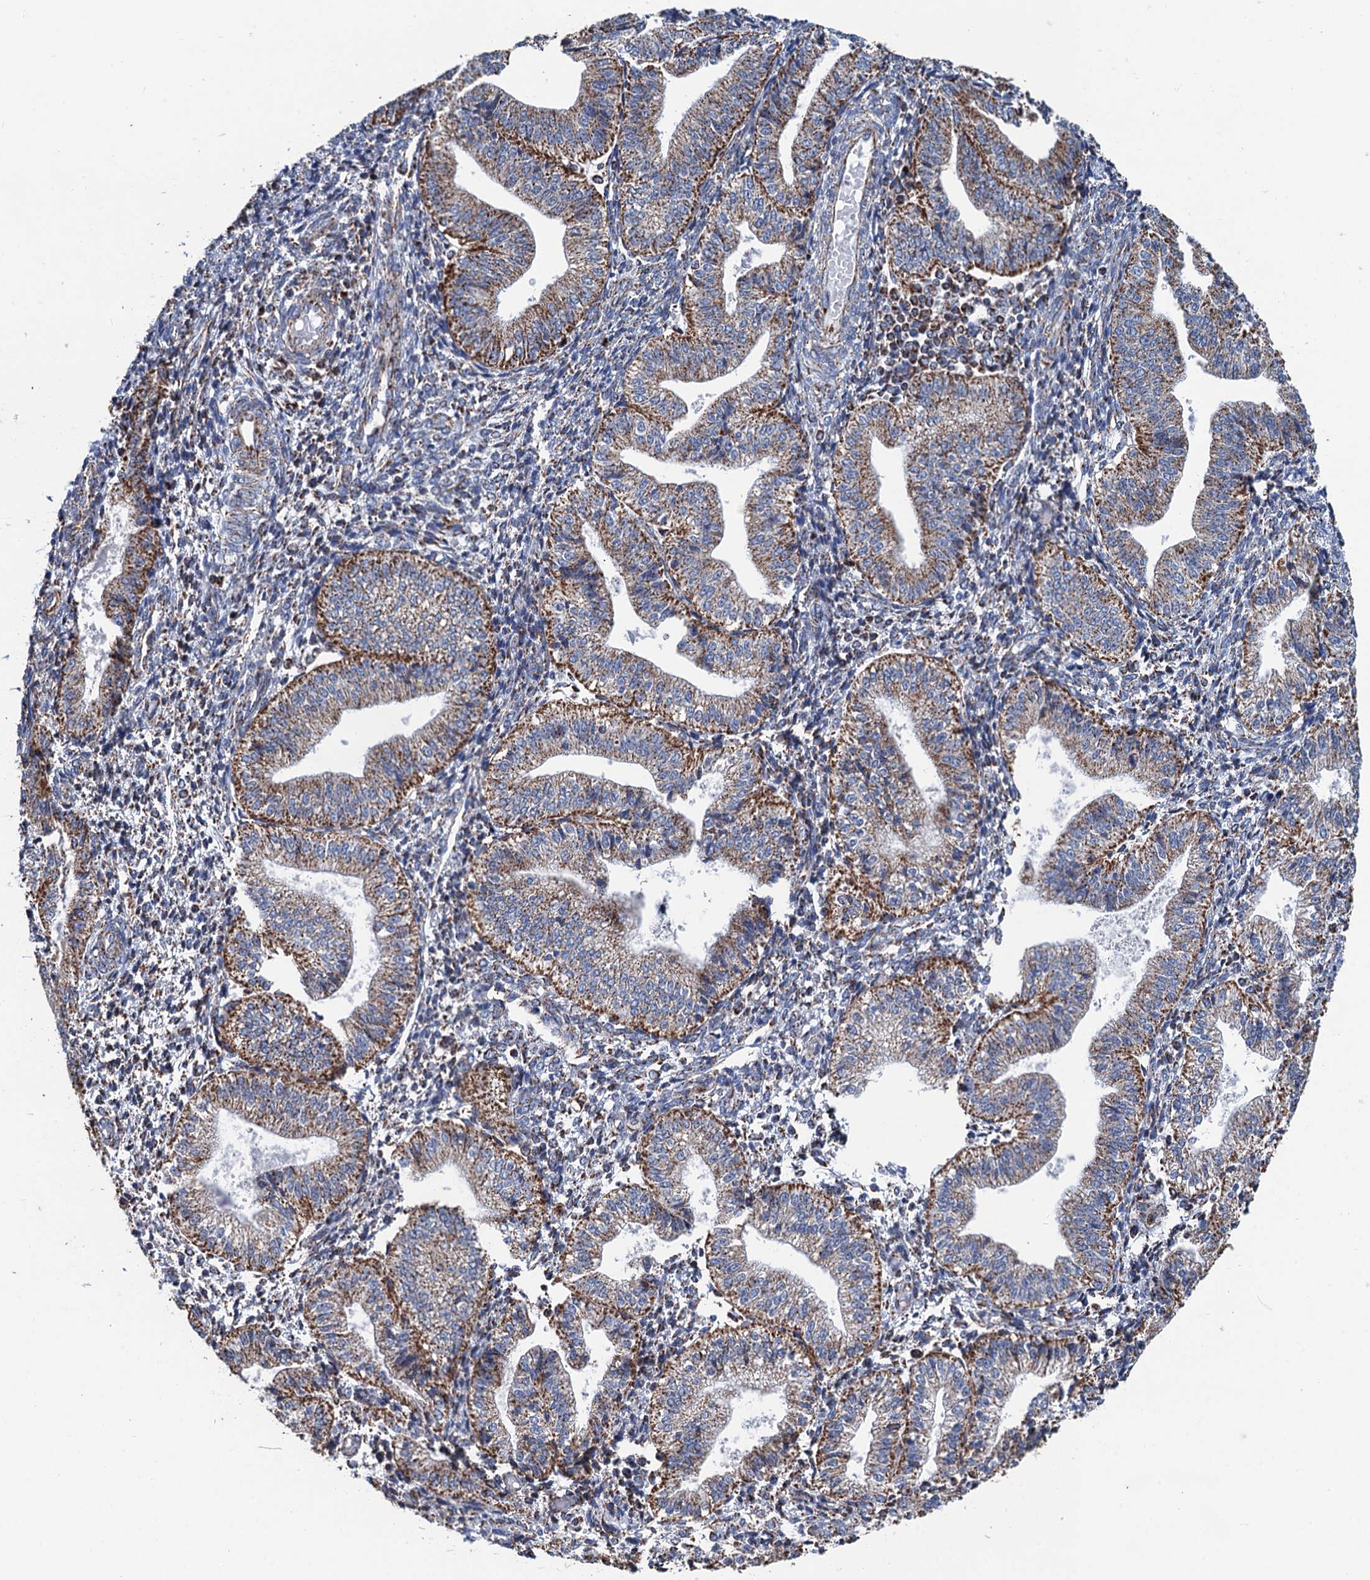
{"staining": {"intensity": "moderate", "quantity": "25%-75%", "location": "cytoplasmic/membranous"}, "tissue": "endometrium", "cell_type": "Cells in endometrial stroma", "image_type": "normal", "snomed": [{"axis": "morphology", "description": "Normal tissue, NOS"}, {"axis": "topography", "description": "Endometrium"}], "caption": "Protein expression analysis of normal human endometrium reveals moderate cytoplasmic/membranous staining in about 25%-75% of cells in endometrial stroma. (Stains: DAB in brown, nuclei in blue, Microscopy: brightfield microscopy at high magnification).", "gene": "IVD", "patient": {"sex": "female", "age": 34}}